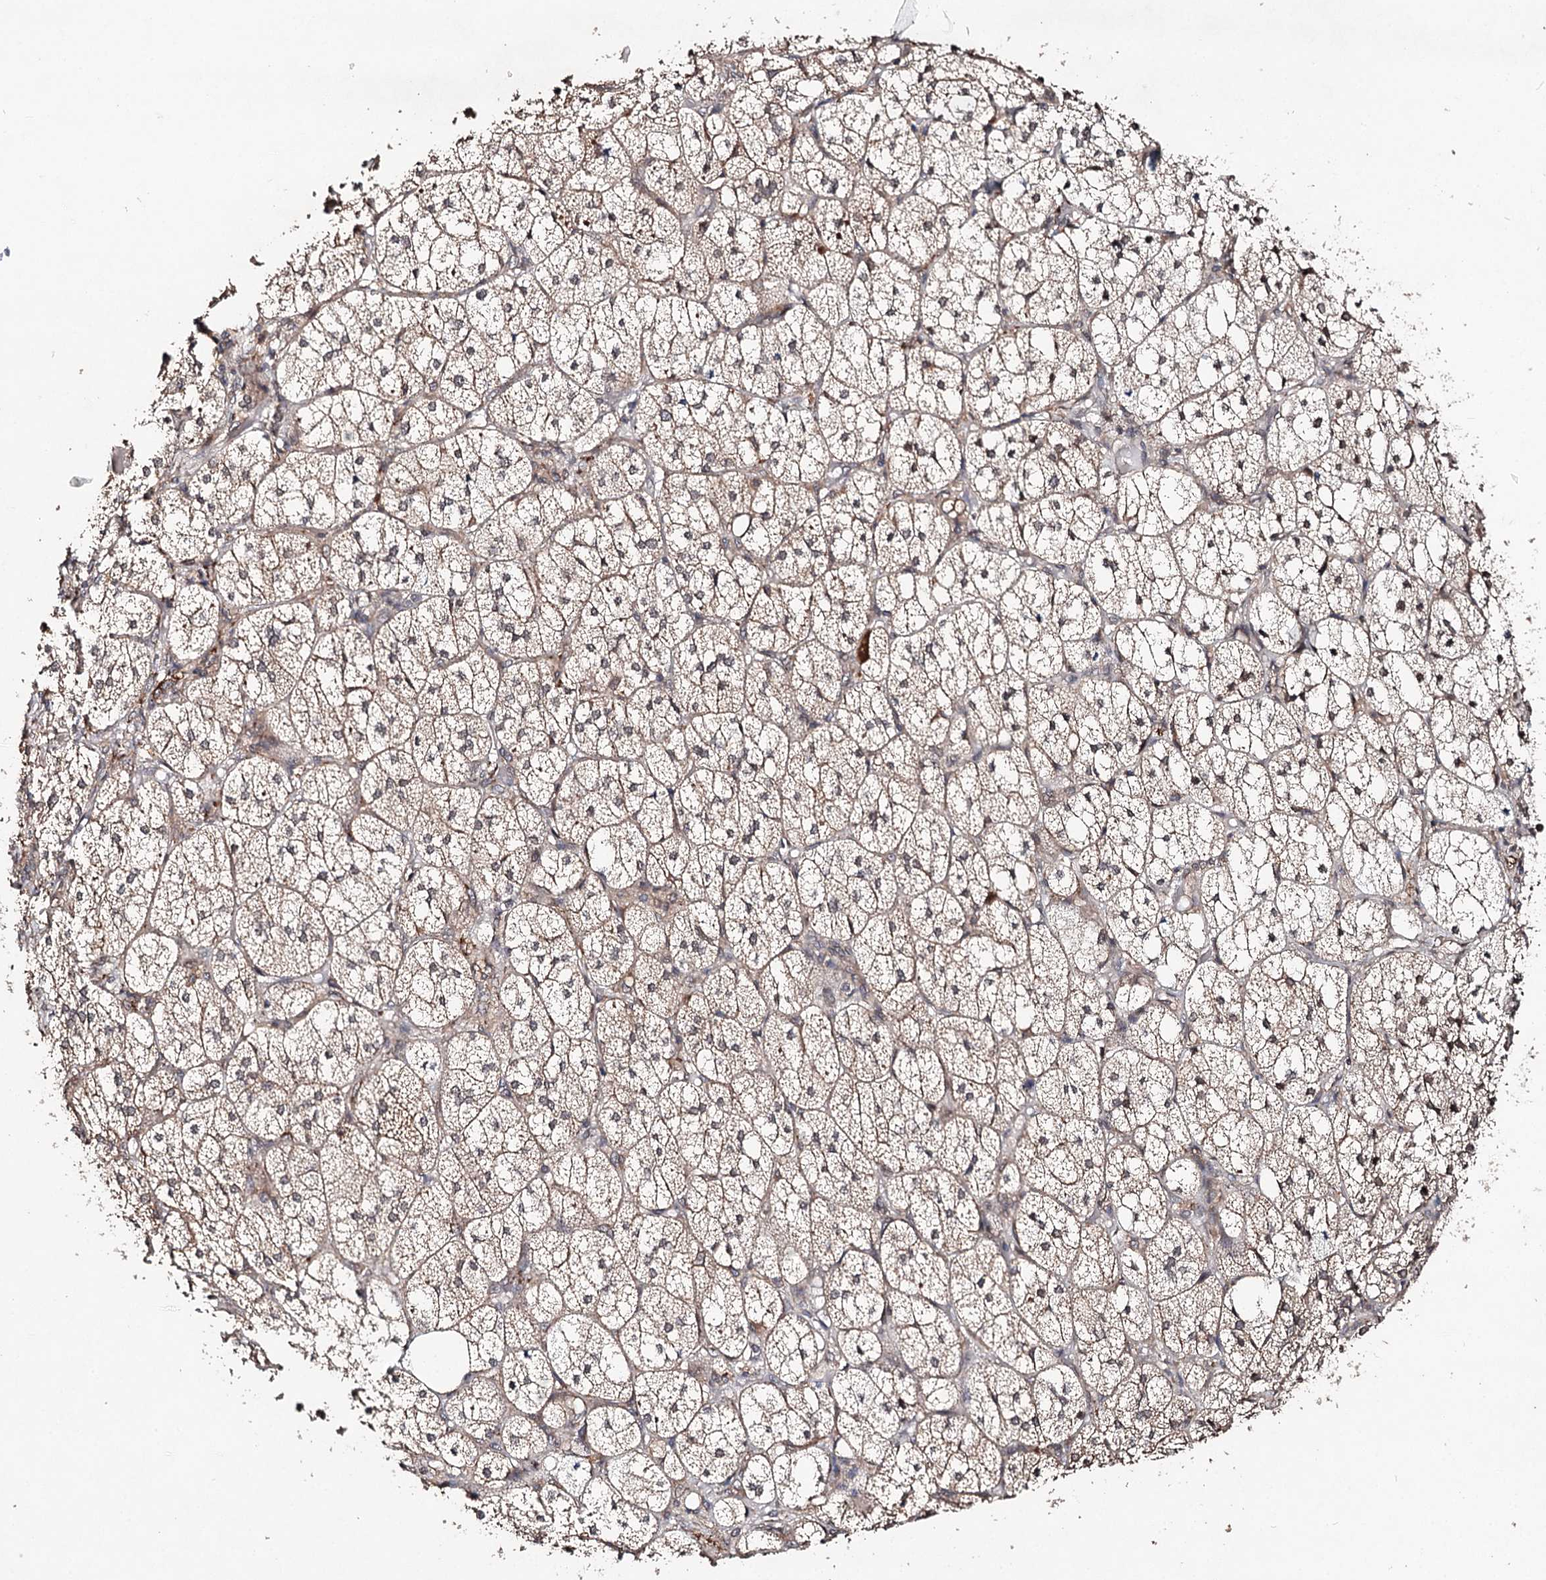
{"staining": {"intensity": "moderate", "quantity": ">75%", "location": "cytoplasmic/membranous,nuclear"}, "tissue": "adrenal gland", "cell_type": "Glandular cells", "image_type": "normal", "snomed": [{"axis": "morphology", "description": "Normal tissue, NOS"}, {"axis": "topography", "description": "Adrenal gland"}], "caption": "Protein expression analysis of benign adrenal gland shows moderate cytoplasmic/membranous,nuclear positivity in about >75% of glandular cells. The protein is stained brown, and the nuclei are stained in blue (DAB (3,3'-diaminobenzidine) IHC with brightfield microscopy, high magnification).", "gene": "NOPCHAP1", "patient": {"sex": "female", "age": 61}}